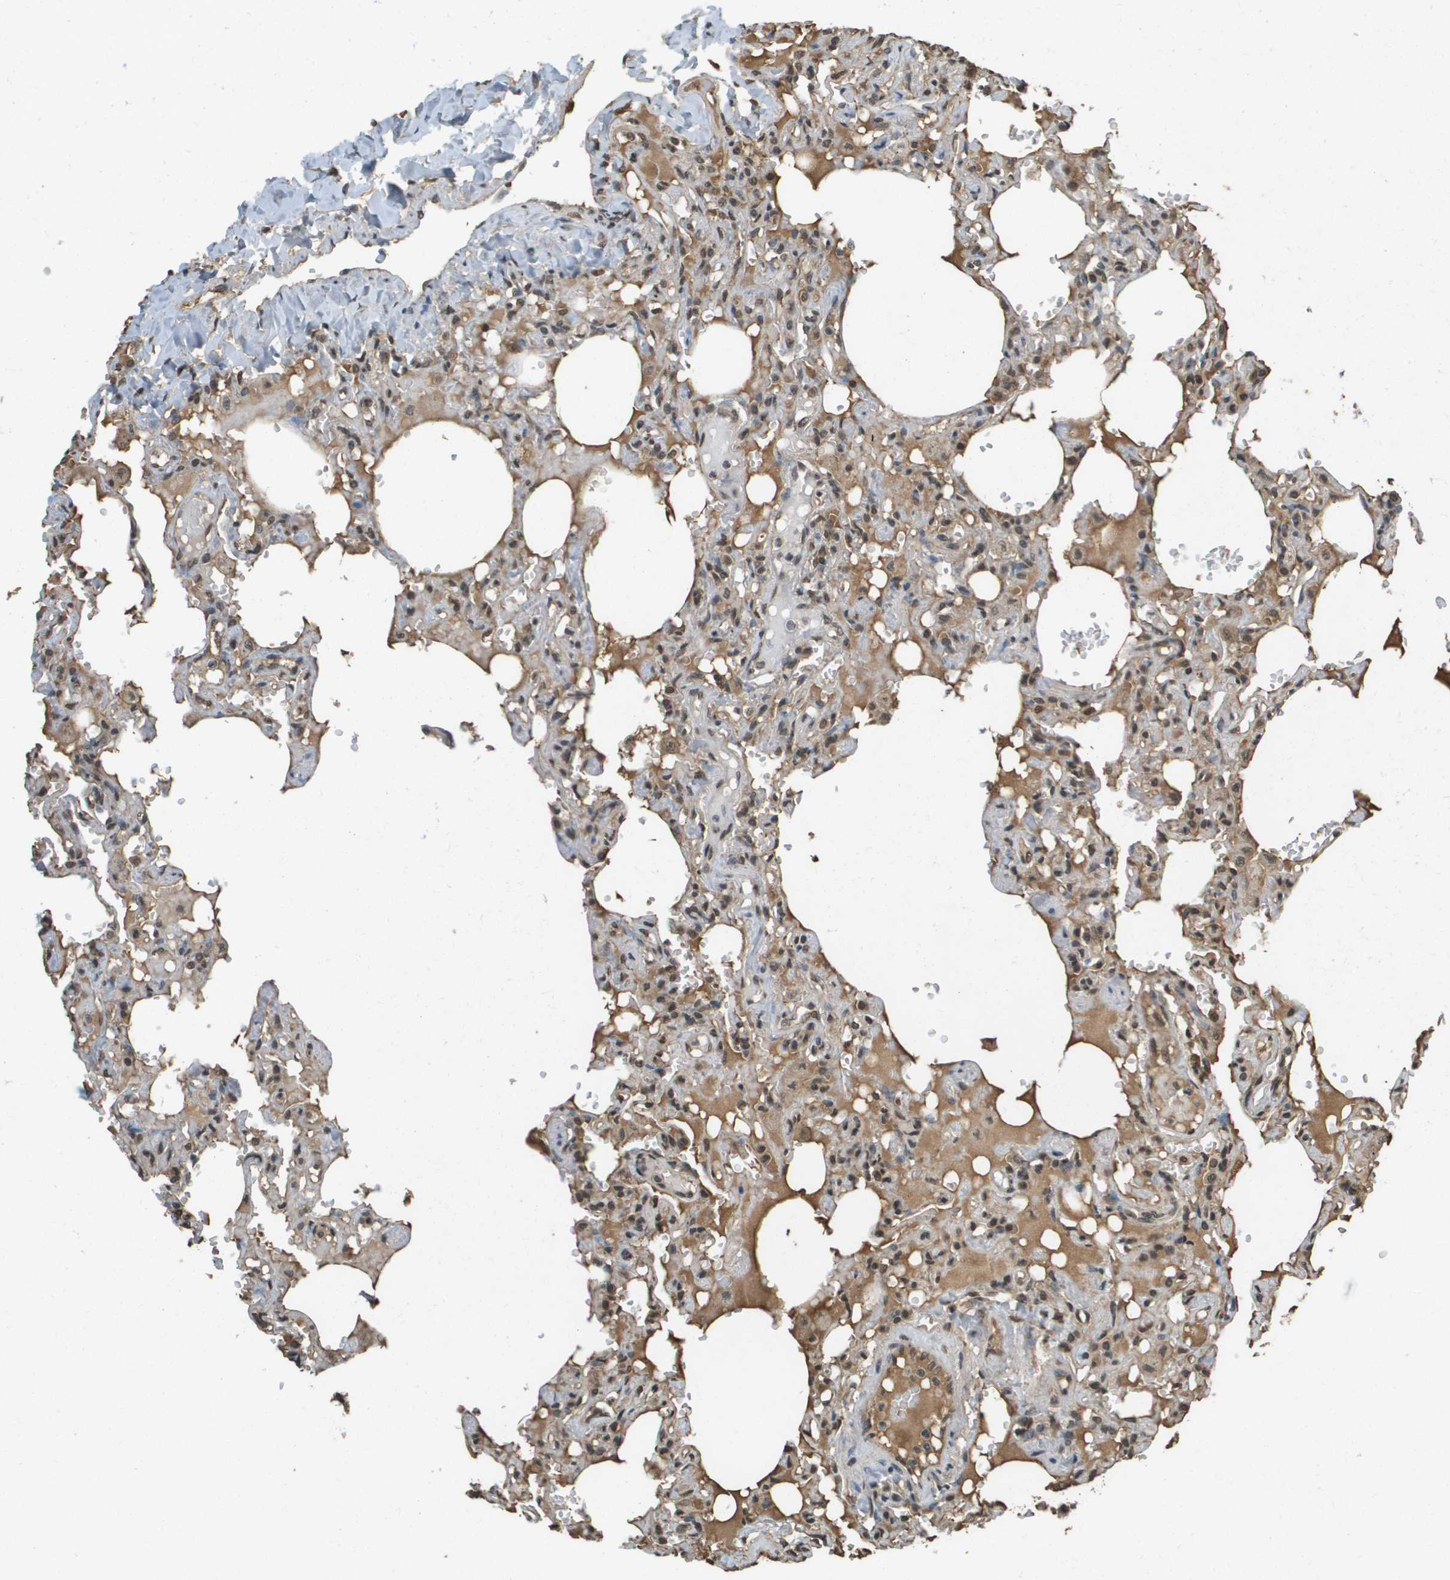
{"staining": {"intensity": "weak", "quantity": "25%-75%", "location": "nuclear"}, "tissue": "lung", "cell_type": "Alveolar cells", "image_type": "normal", "snomed": [{"axis": "morphology", "description": "Normal tissue, NOS"}, {"axis": "topography", "description": "Lung"}], "caption": "DAB immunohistochemical staining of benign lung displays weak nuclear protein expression in about 25%-75% of alveolar cells. (DAB (3,3'-diaminobenzidine) IHC with brightfield microscopy, high magnification).", "gene": "NDRG2", "patient": {"sex": "male", "age": 21}}